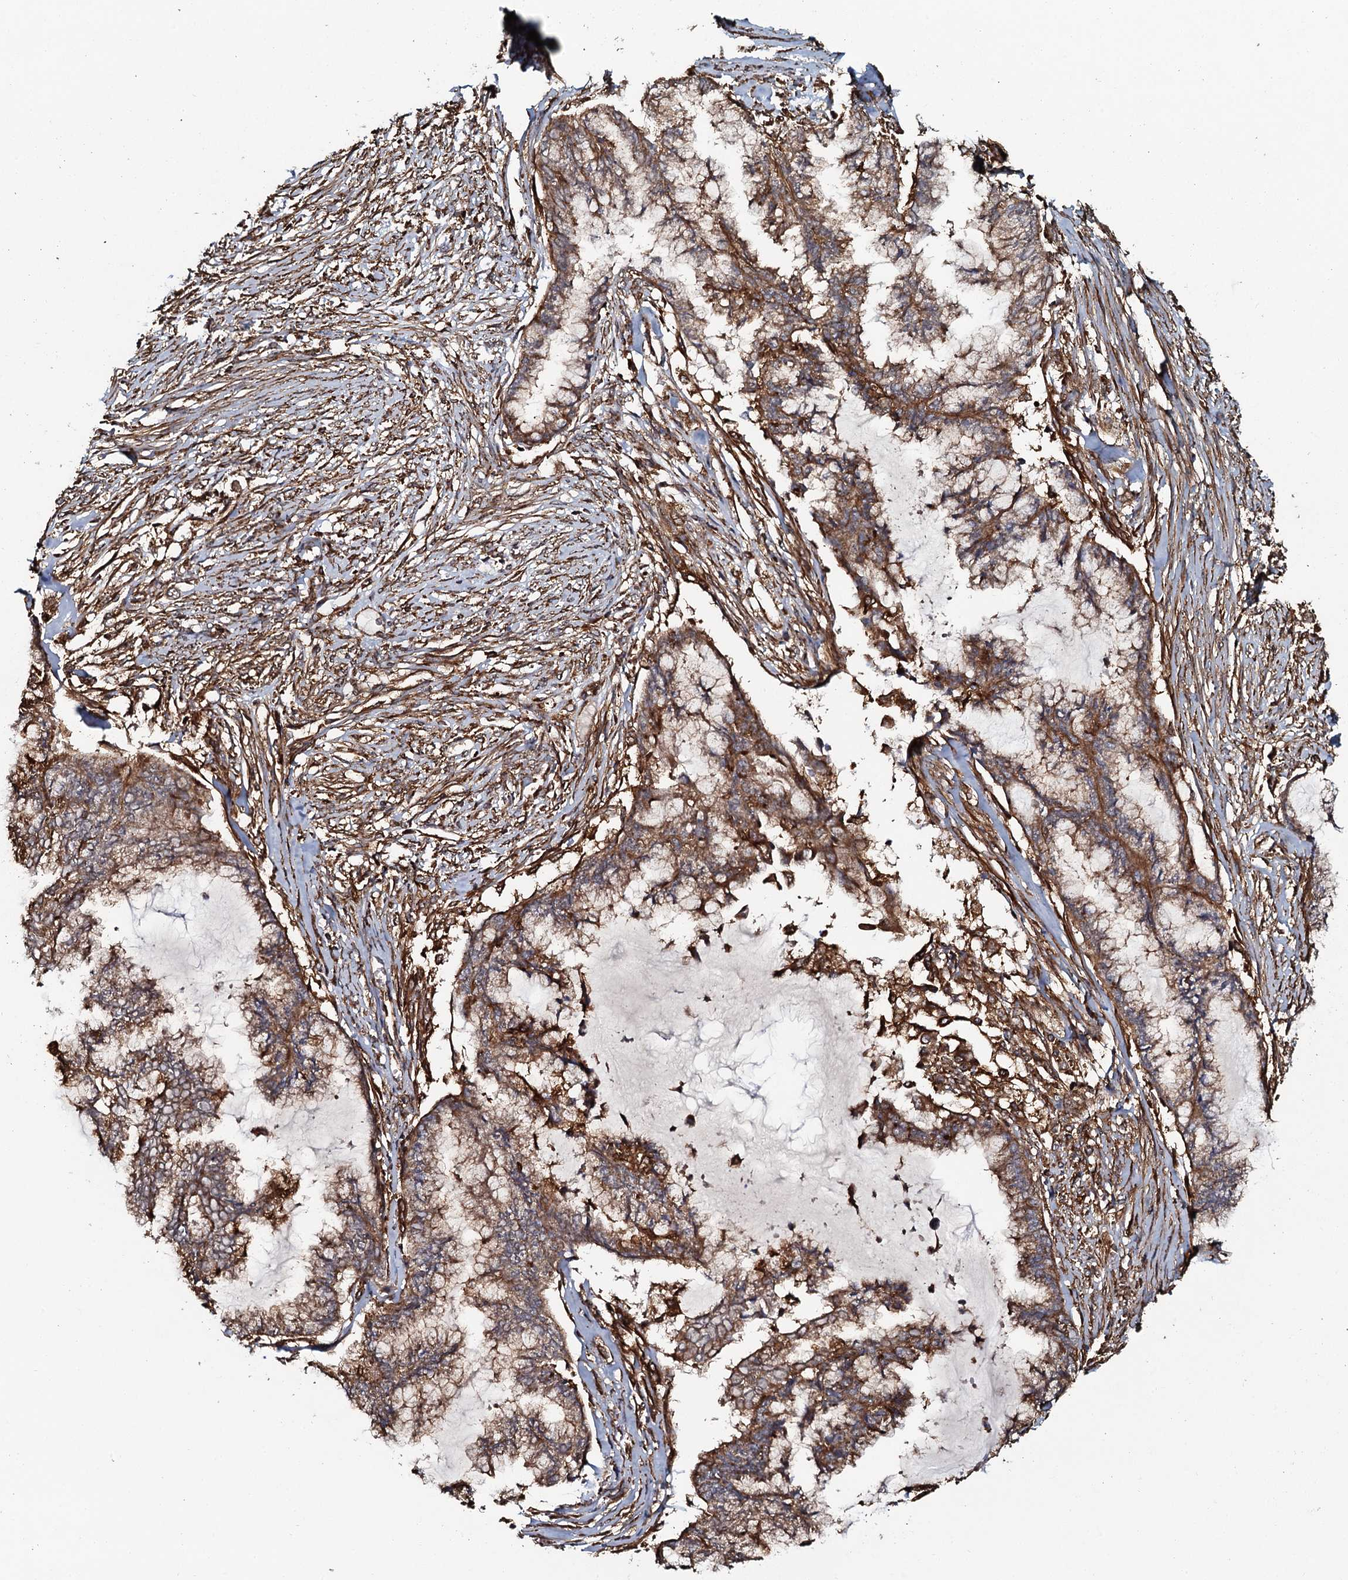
{"staining": {"intensity": "moderate", "quantity": ">75%", "location": "cytoplasmic/membranous"}, "tissue": "endometrial cancer", "cell_type": "Tumor cells", "image_type": "cancer", "snomed": [{"axis": "morphology", "description": "Adenocarcinoma, NOS"}, {"axis": "topography", "description": "Endometrium"}], "caption": "Immunohistochemistry (IHC) of endometrial cancer demonstrates medium levels of moderate cytoplasmic/membranous expression in approximately >75% of tumor cells. (IHC, brightfield microscopy, high magnification).", "gene": "VWA8", "patient": {"sex": "female", "age": 86}}